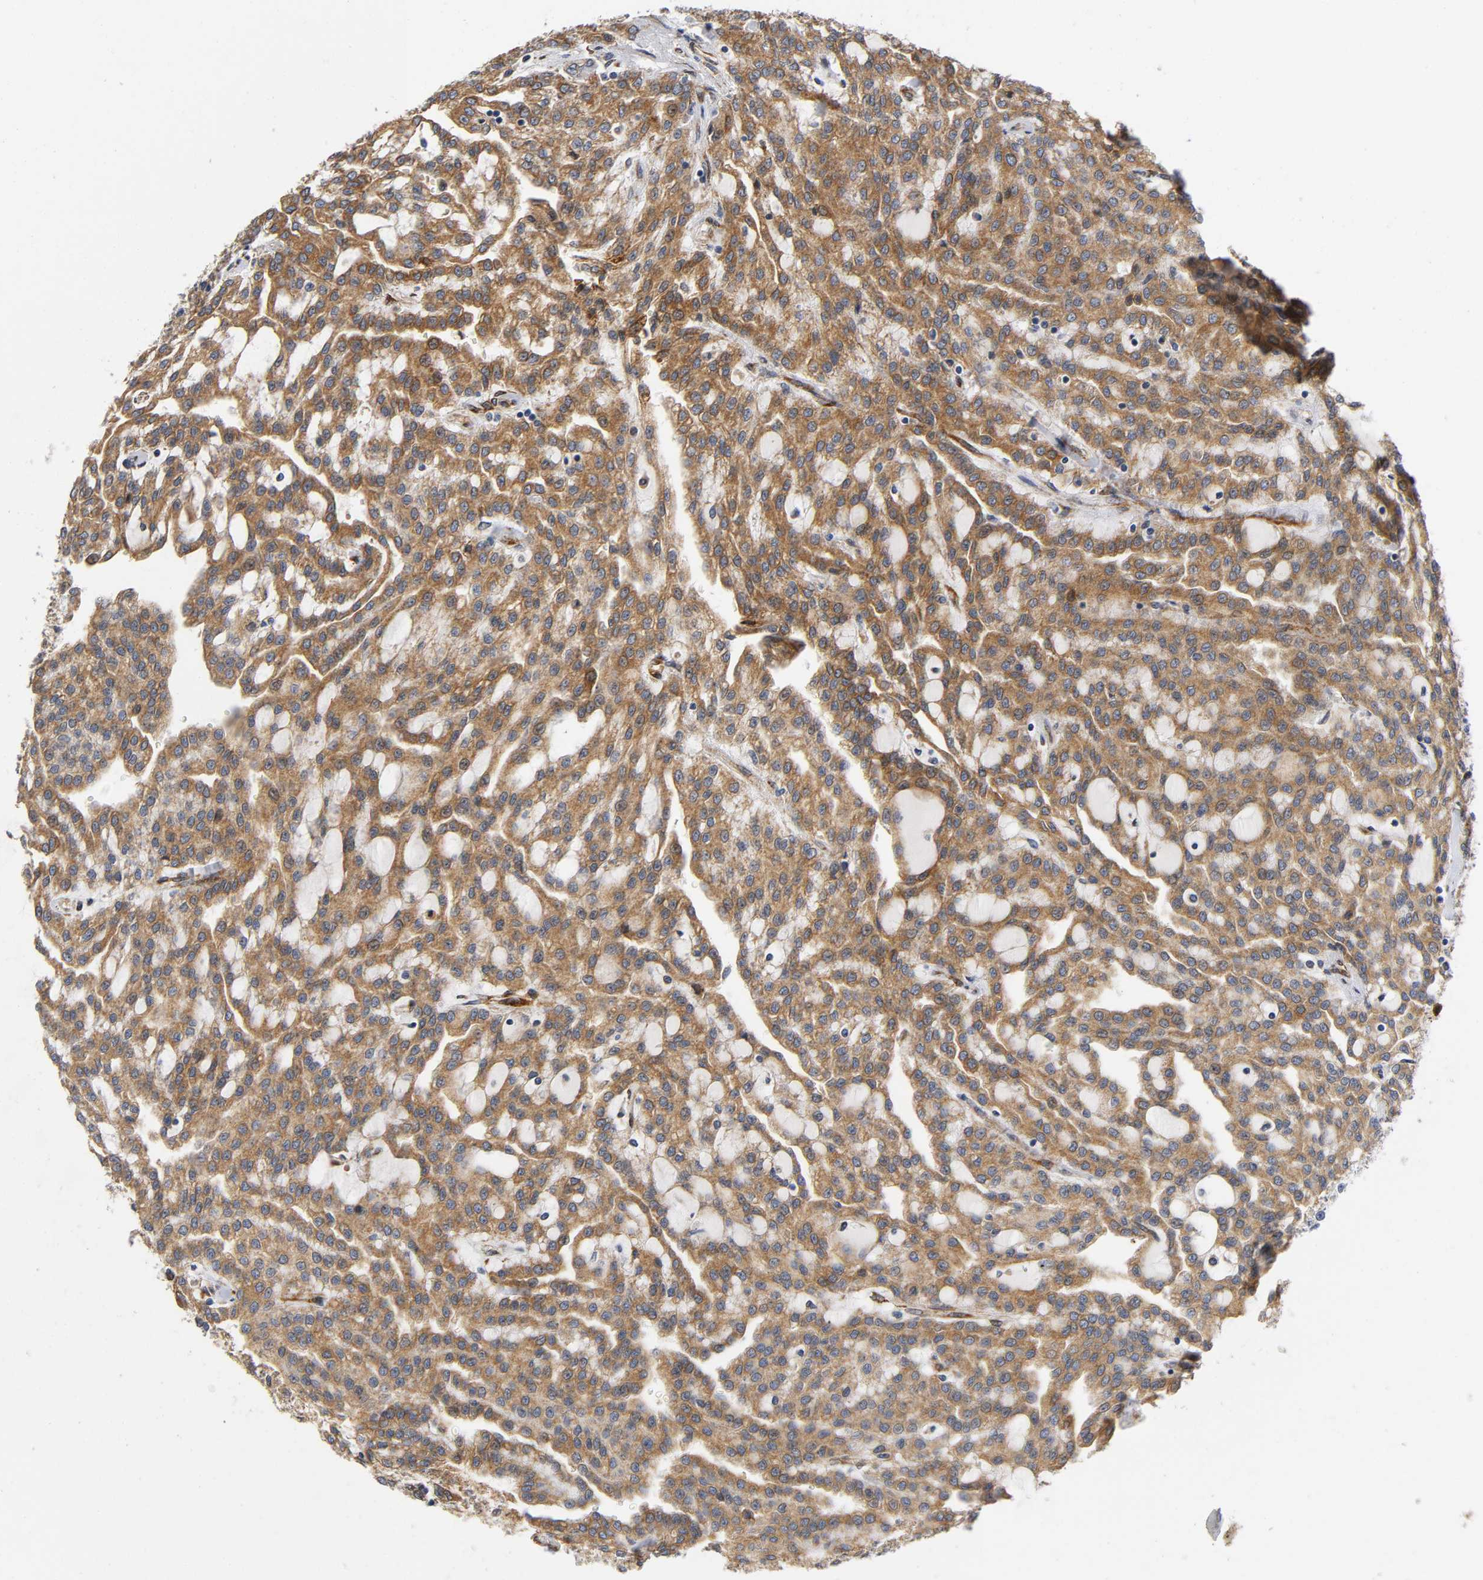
{"staining": {"intensity": "moderate", "quantity": ">75%", "location": "cytoplasmic/membranous"}, "tissue": "renal cancer", "cell_type": "Tumor cells", "image_type": "cancer", "snomed": [{"axis": "morphology", "description": "Adenocarcinoma, NOS"}, {"axis": "topography", "description": "Kidney"}], "caption": "A brown stain highlights moderate cytoplasmic/membranous positivity of a protein in renal cancer (adenocarcinoma) tumor cells.", "gene": "SOS2", "patient": {"sex": "male", "age": 63}}